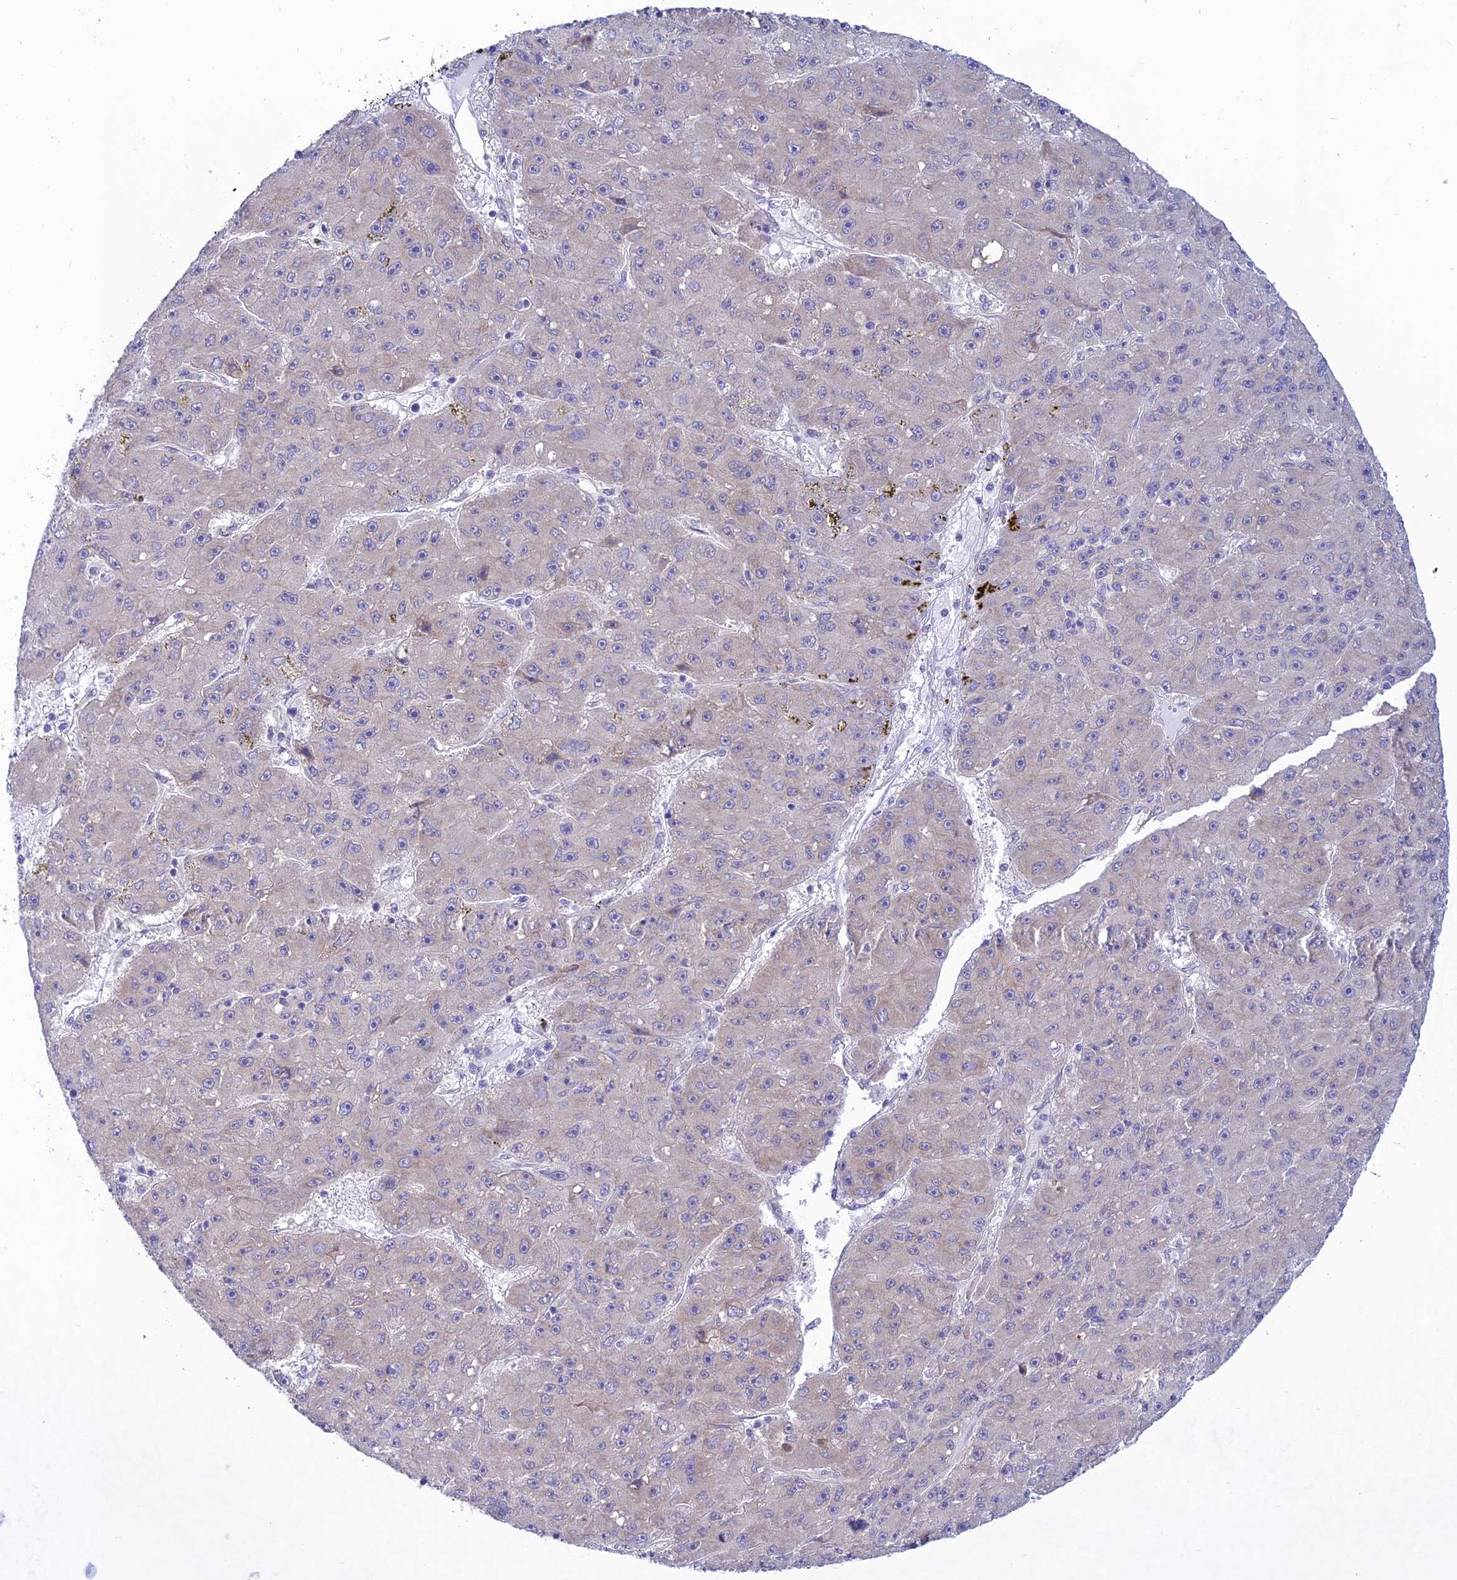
{"staining": {"intensity": "negative", "quantity": "none", "location": "none"}, "tissue": "liver cancer", "cell_type": "Tumor cells", "image_type": "cancer", "snomed": [{"axis": "morphology", "description": "Carcinoma, Hepatocellular, NOS"}, {"axis": "topography", "description": "Liver"}], "caption": "Immunohistochemistry (IHC) histopathology image of human liver hepatocellular carcinoma stained for a protein (brown), which demonstrates no expression in tumor cells.", "gene": "SKIC8", "patient": {"sex": "male", "age": 67}}